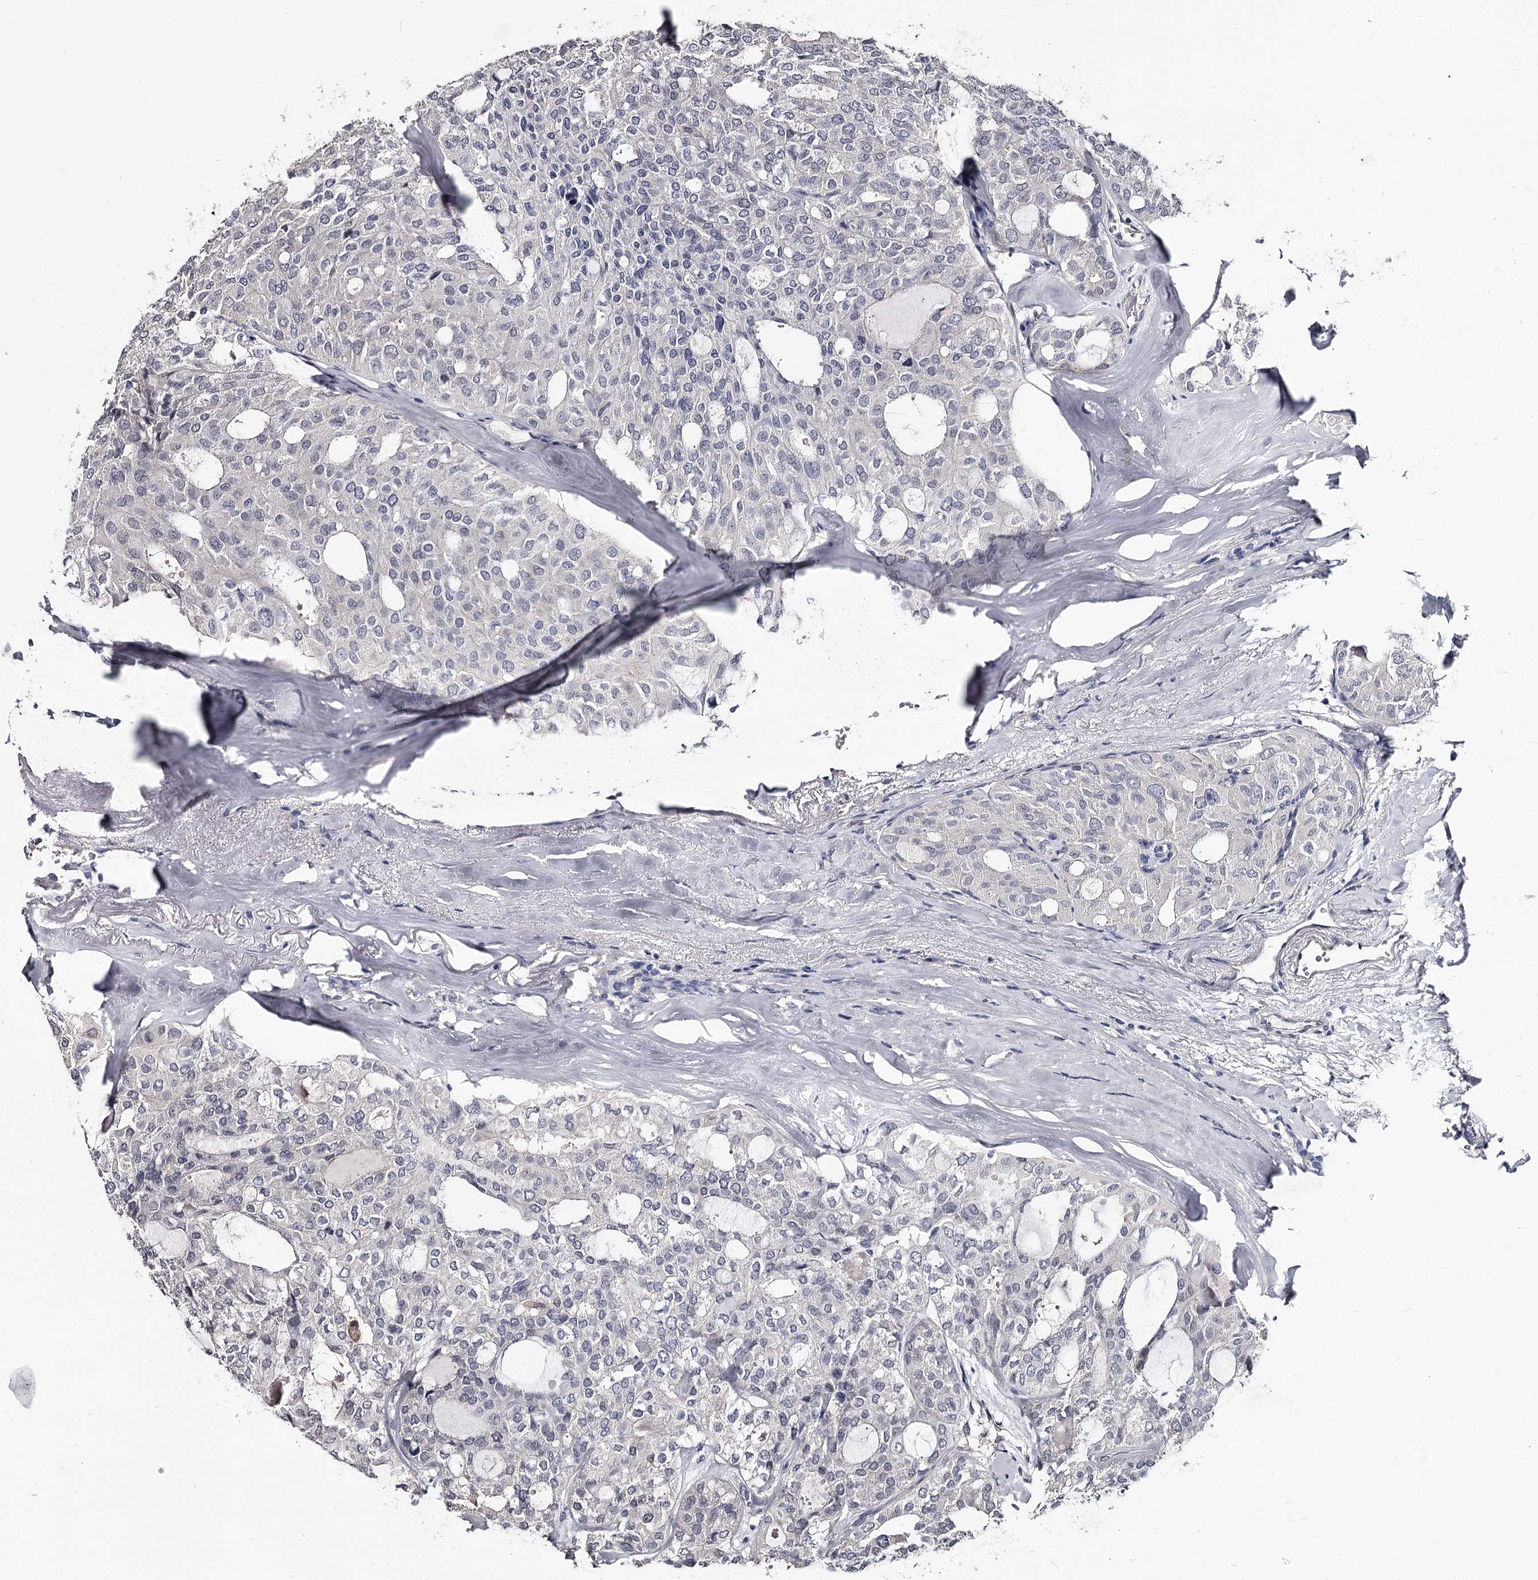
{"staining": {"intensity": "negative", "quantity": "none", "location": "none"}, "tissue": "thyroid cancer", "cell_type": "Tumor cells", "image_type": "cancer", "snomed": [{"axis": "morphology", "description": "Follicular adenoma carcinoma, NOS"}, {"axis": "topography", "description": "Thyroid gland"}], "caption": "Follicular adenoma carcinoma (thyroid) stained for a protein using IHC exhibits no expression tumor cells.", "gene": "GSTO1", "patient": {"sex": "male", "age": 75}}